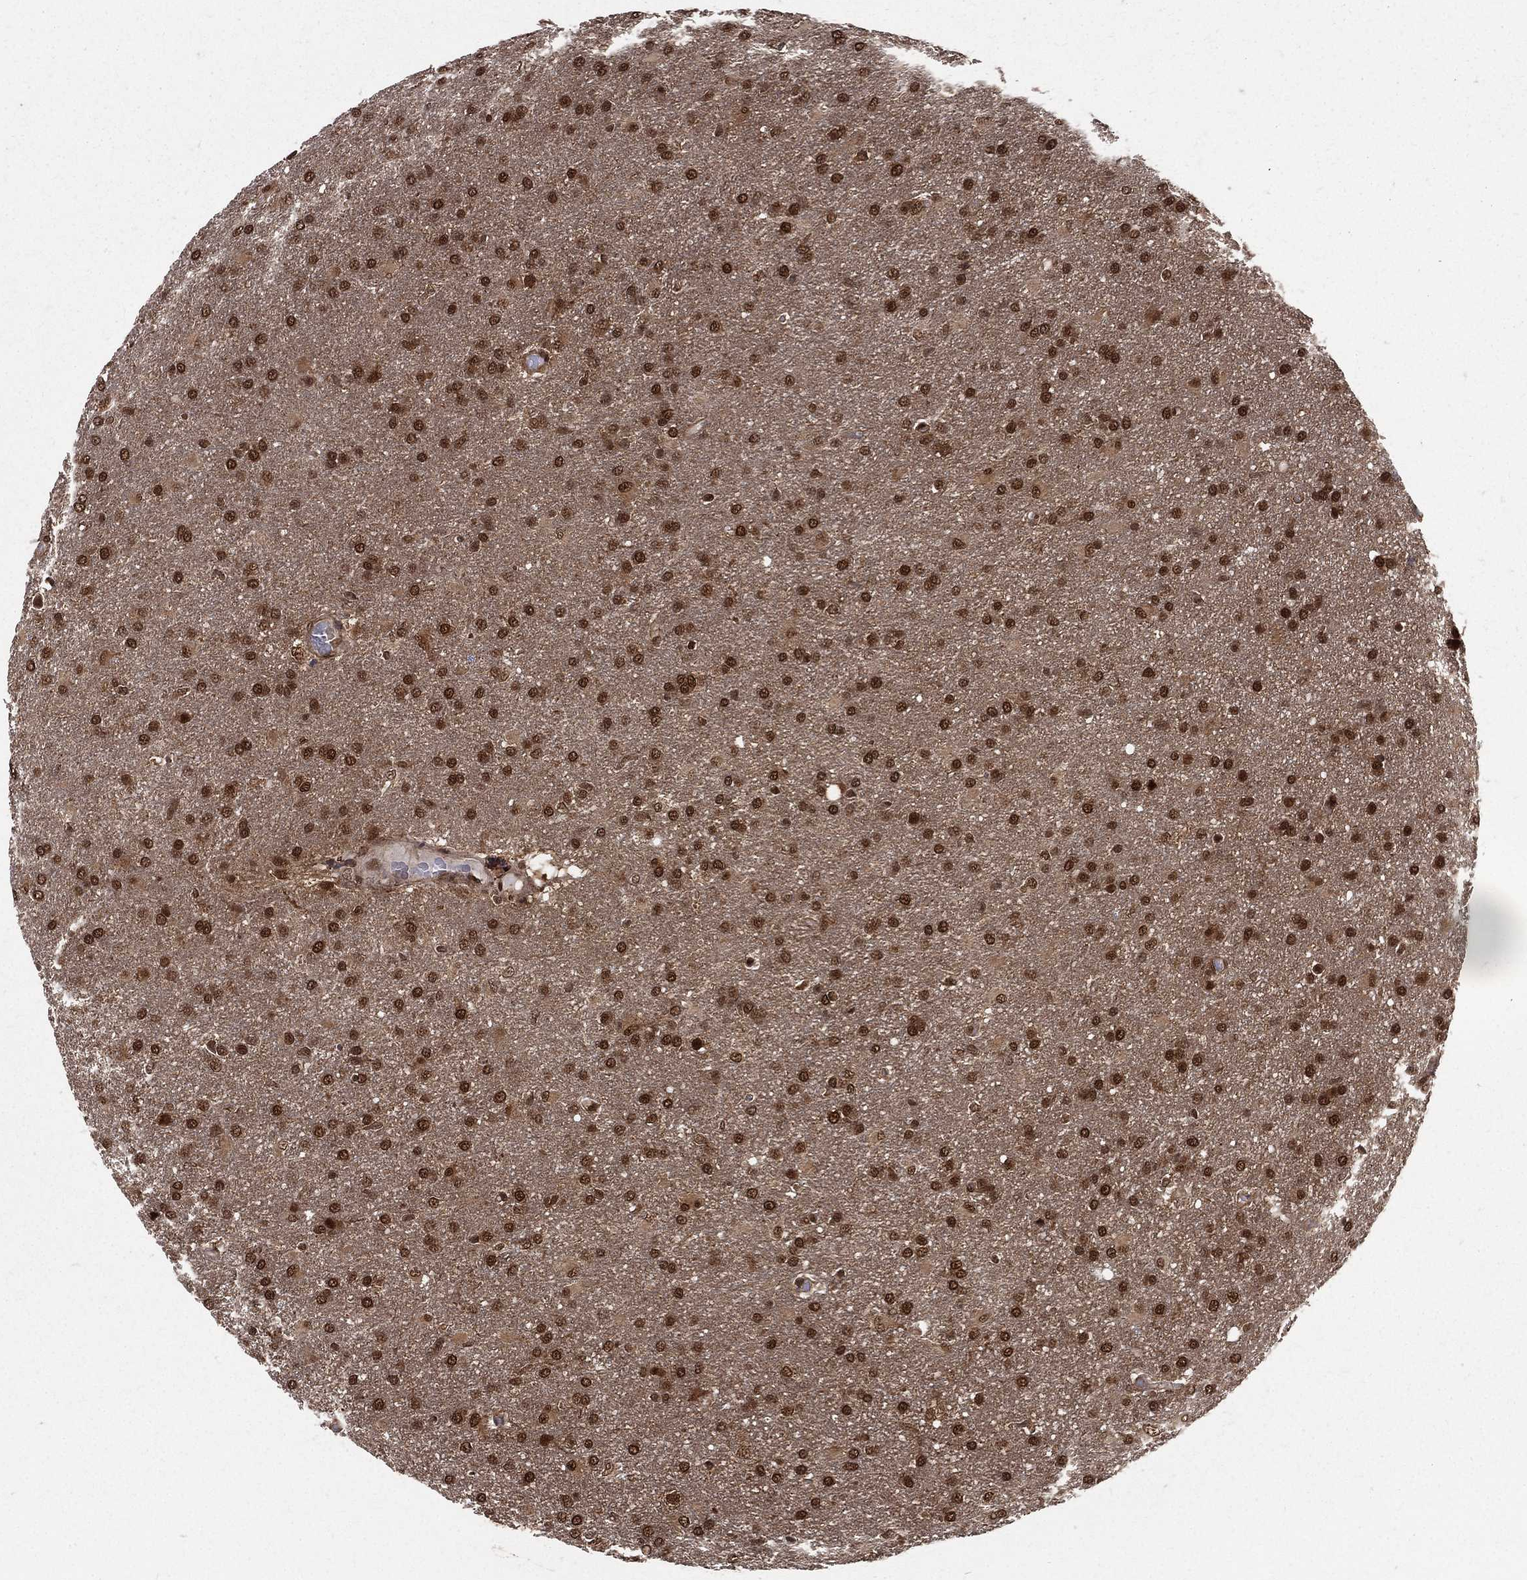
{"staining": {"intensity": "strong", "quantity": ">75%", "location": "nuclear"}, "tissue": "glioma", "cell_type": "Tumor cells", "image_type": "cancer", "snomed": [{"axis": "morphology", "description": "Glioma, malignant, High grade"}, {"axis": "topography", "description": "Brain"}], "caption": "Immunohistochemistry photomicrograph of neoplastic tissue: malignant glioma (high-grade) stained using immunohistochemistry displays high levels of strong protein expression localized specifically in the nuclear of tumor cells, appearing as a nuclear brown color.", "gene": "COPS4", "patient": {"sex": "male", "age": 68}}